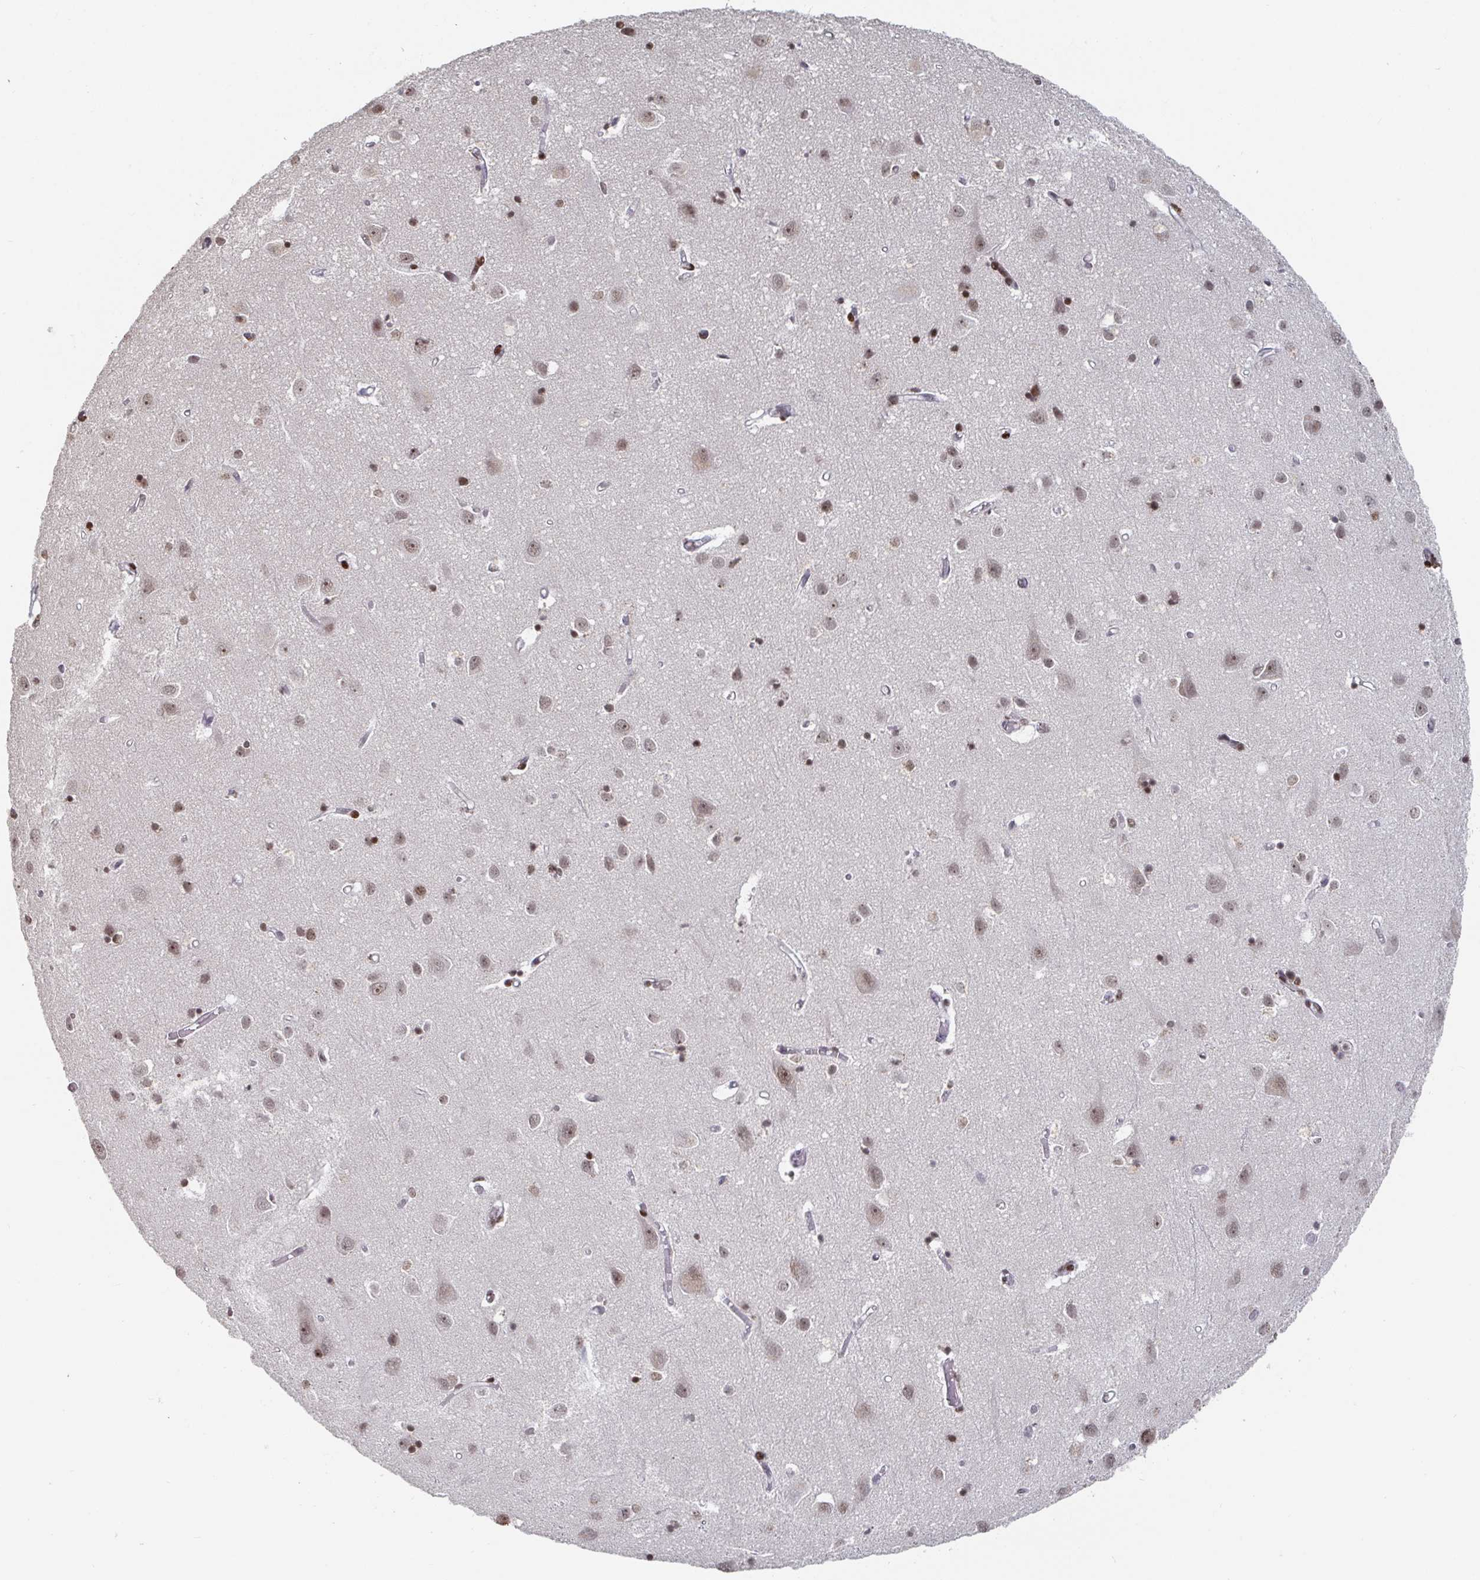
{"staining": {"intensity": "moderate", "quantity": ">75%", "location": "nuclear"}, "tissue": "cerebral cortex", "cell_type": "Endothelial cells", "image_type": "normal", "snomed": [{"axis": "morphology", "description": "Normal tissue, NOS"}, {"axis": "topography", "description": "Cerebral cortex"}], "caption": "The immunohistochemical stain shows moderate nuclear staining in endothelial cells of unremarkable cerebral cortex.", "gene": "ZDHHC12", "patient": {"sex": "male", "age": 70}}